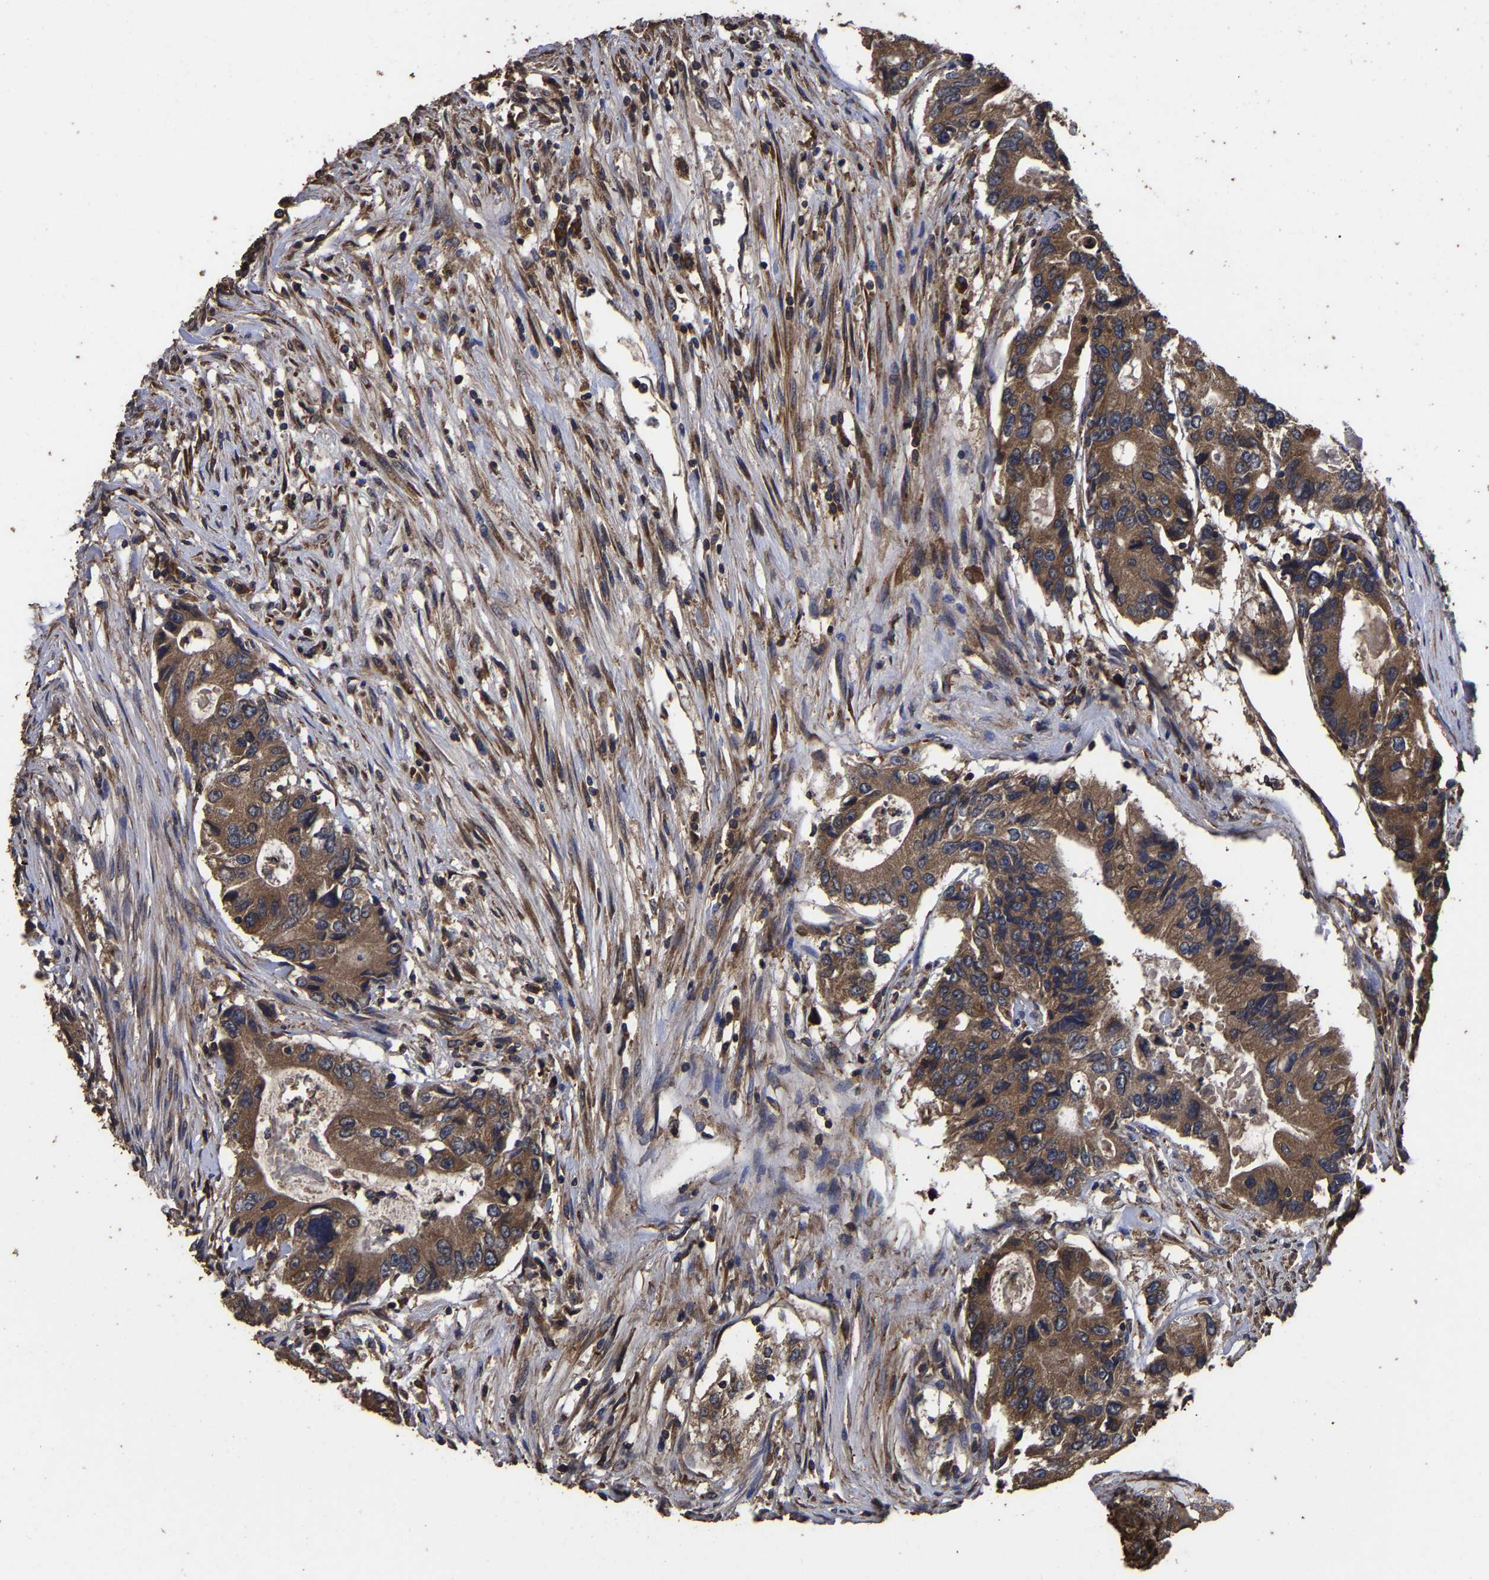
{"staining": {"intensity": "moderate", "quantity": ">75%", "location": "cytoplasmic/membranous"}, "tissue": "colorectal cancer", "cell_type": "Tumor cells", "image_type": "cancer", "snomed": [{"axis": "morphology", "description": "Adenocarcinoma, NOS"}, {"axis": "topography", "description": "Colon"}], "caption": "About >75% of tumor cells in colorectal adenocarcinoma demonstrate moderate cytoplasmic/membranous protein positivity as visualized by brown immunohistochemical staining.", "gene": "ITCH", "patient": {"sex": "female", "age": 77}}